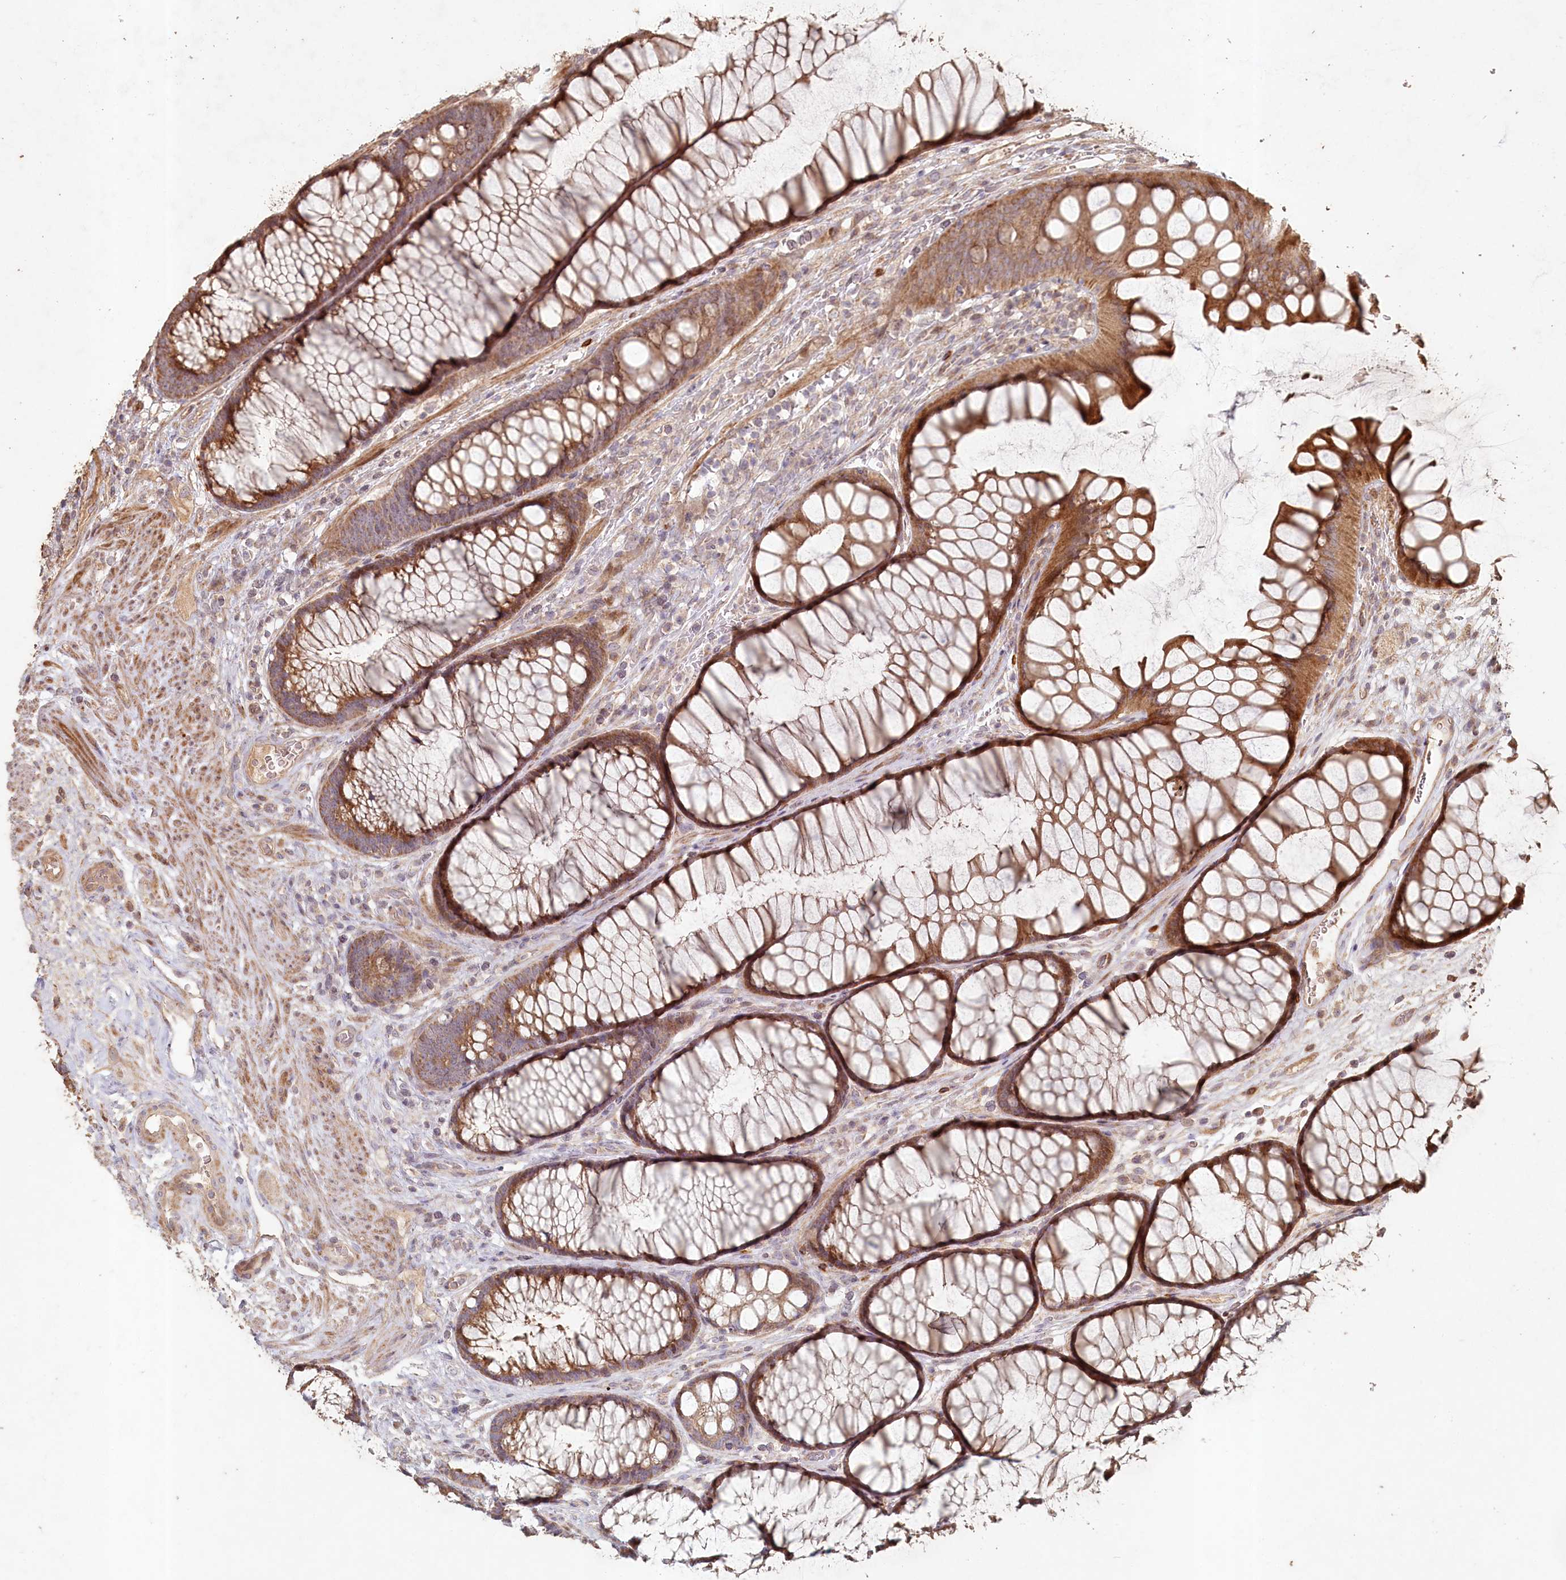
{"staining": {"intensity": "moderate", "quantity": ">75%", "location": "cytoplasmic/membranous"}, "tissue": "colon", "cell_type": "Endothelial cells", "image_type": "normal", "snomed": [{"axis": "morphology", "description": "Normal tissue, NOS"}, {"axis": "topography", "description": "Colon"}], "caption": "Immunohistochemical staining of normal human colon shows moderate cytoplasmic/membranous protein positivity in approximately >75% of endothelial cells.", "gene": "HAL", "patient": {"sex": "female", "age": 82}}